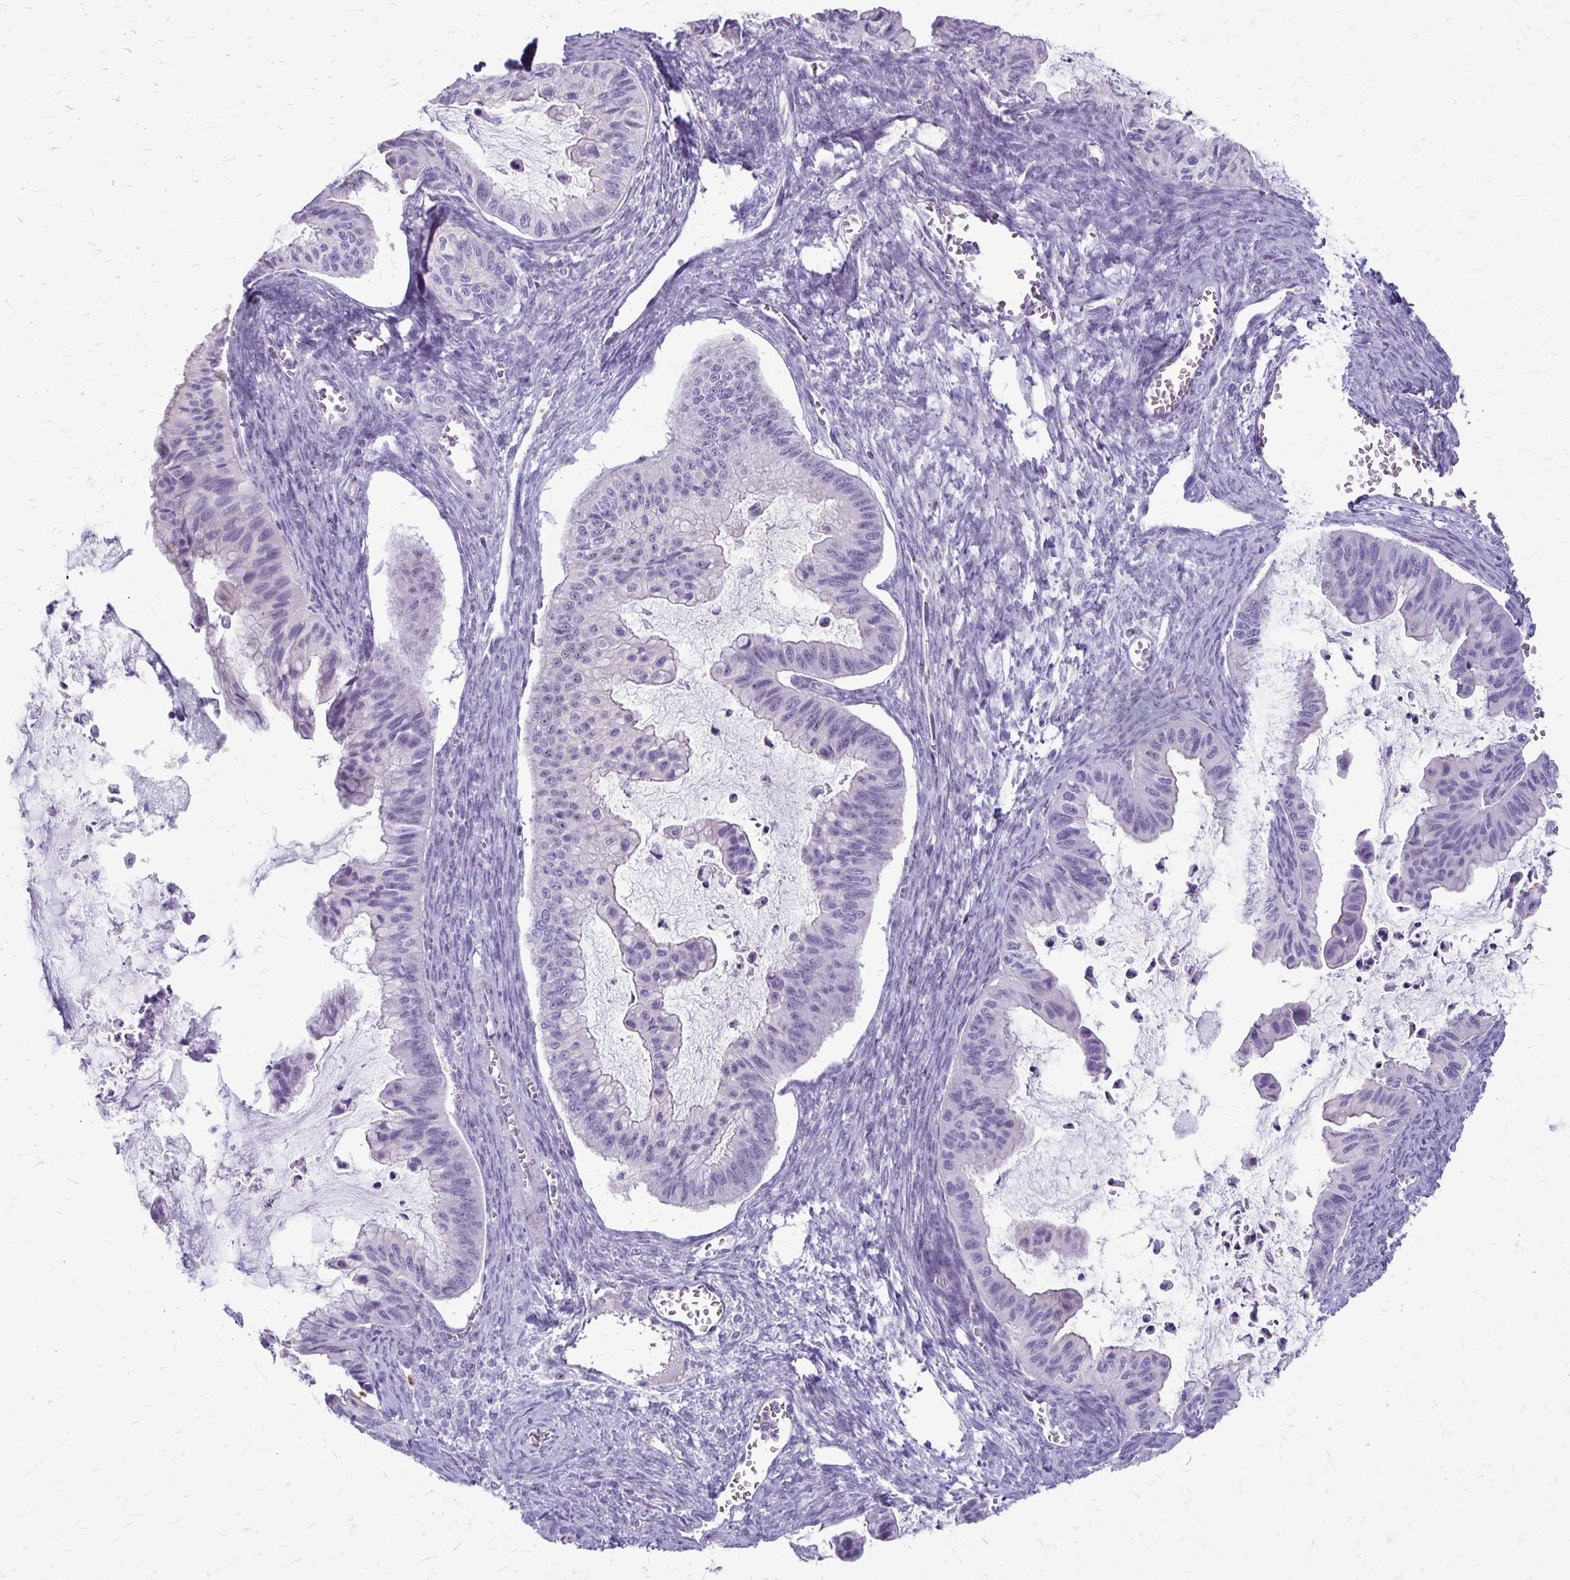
{"staining": {"intensity": "negative", "quantity": "none", "location": "none"}, "tissue": "ovarian cancer", "cell_type": "Tumor cells", "image_type": "cancer", "snomed": [{"axis": "morphology", "description": "Cystadenocarcinoma, mucinous, NOS"}, {"axis": "topography", "description": "Ovary"}], "caption": "A high-resolution micrograph shows IHC staining of ovarian mucinous cystadenocarcinoma, which reveals no significant expression in tumor cells.", "gene": "GP9", "patient": {"sex": "female", "age": 72}}